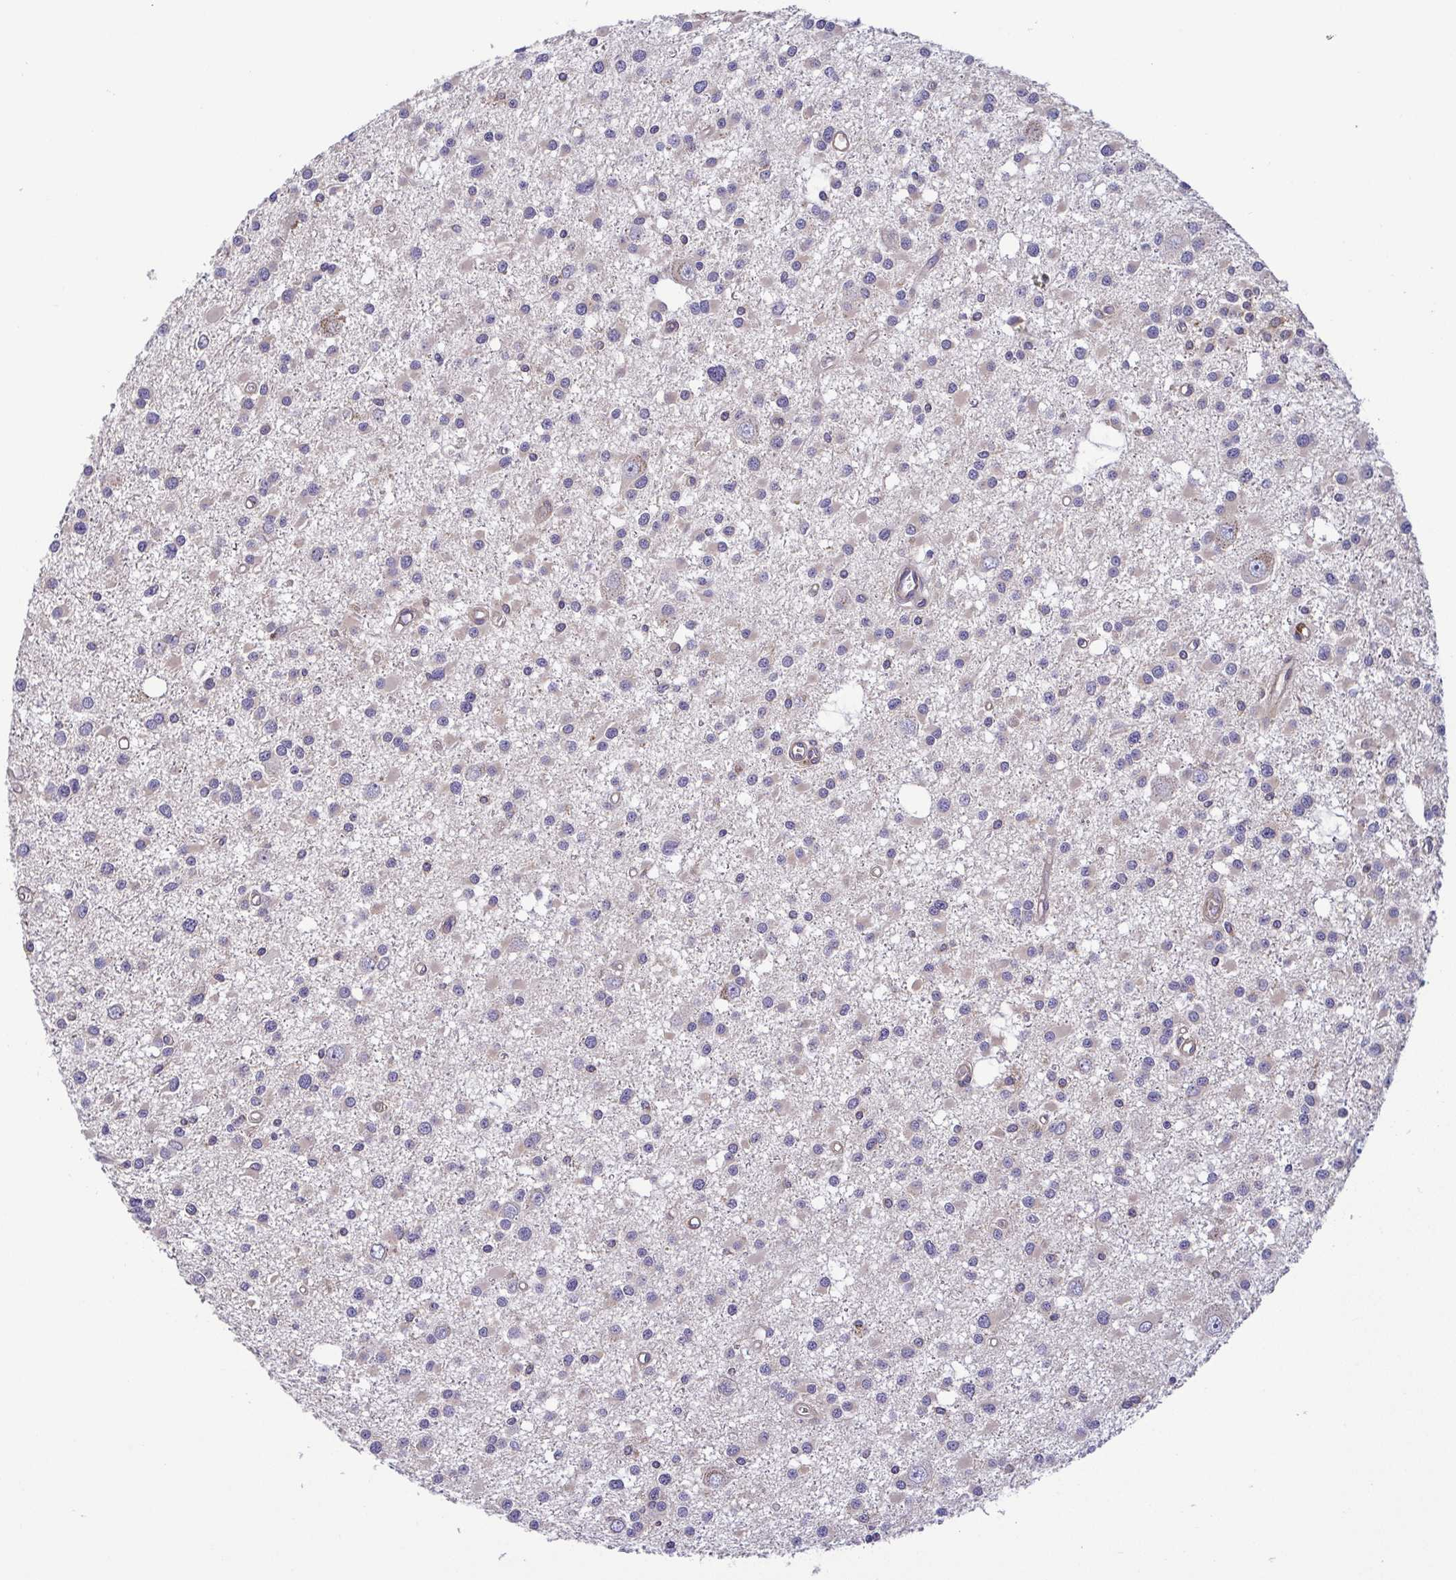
{"staining": {"intensity": "weak", "quantity": "<25%", "location": "cytoplasmic/membranous"}, "tissue": "glioma", "cell_type": "Tumor cells", "image_type": "cancer", "snomed": [{"axis": "morphology", "description": "Glioma, malignant, High grade"}, {"axis": "topography", "description": "Brain"}], "caption": "Malignant glioma (high-grade) stained for a protein using immunohistochemistry (IHC) exhibits no positivity tumor cells.", "gene": "LMF2", "patient": {"sex": "male", "age": 54}}